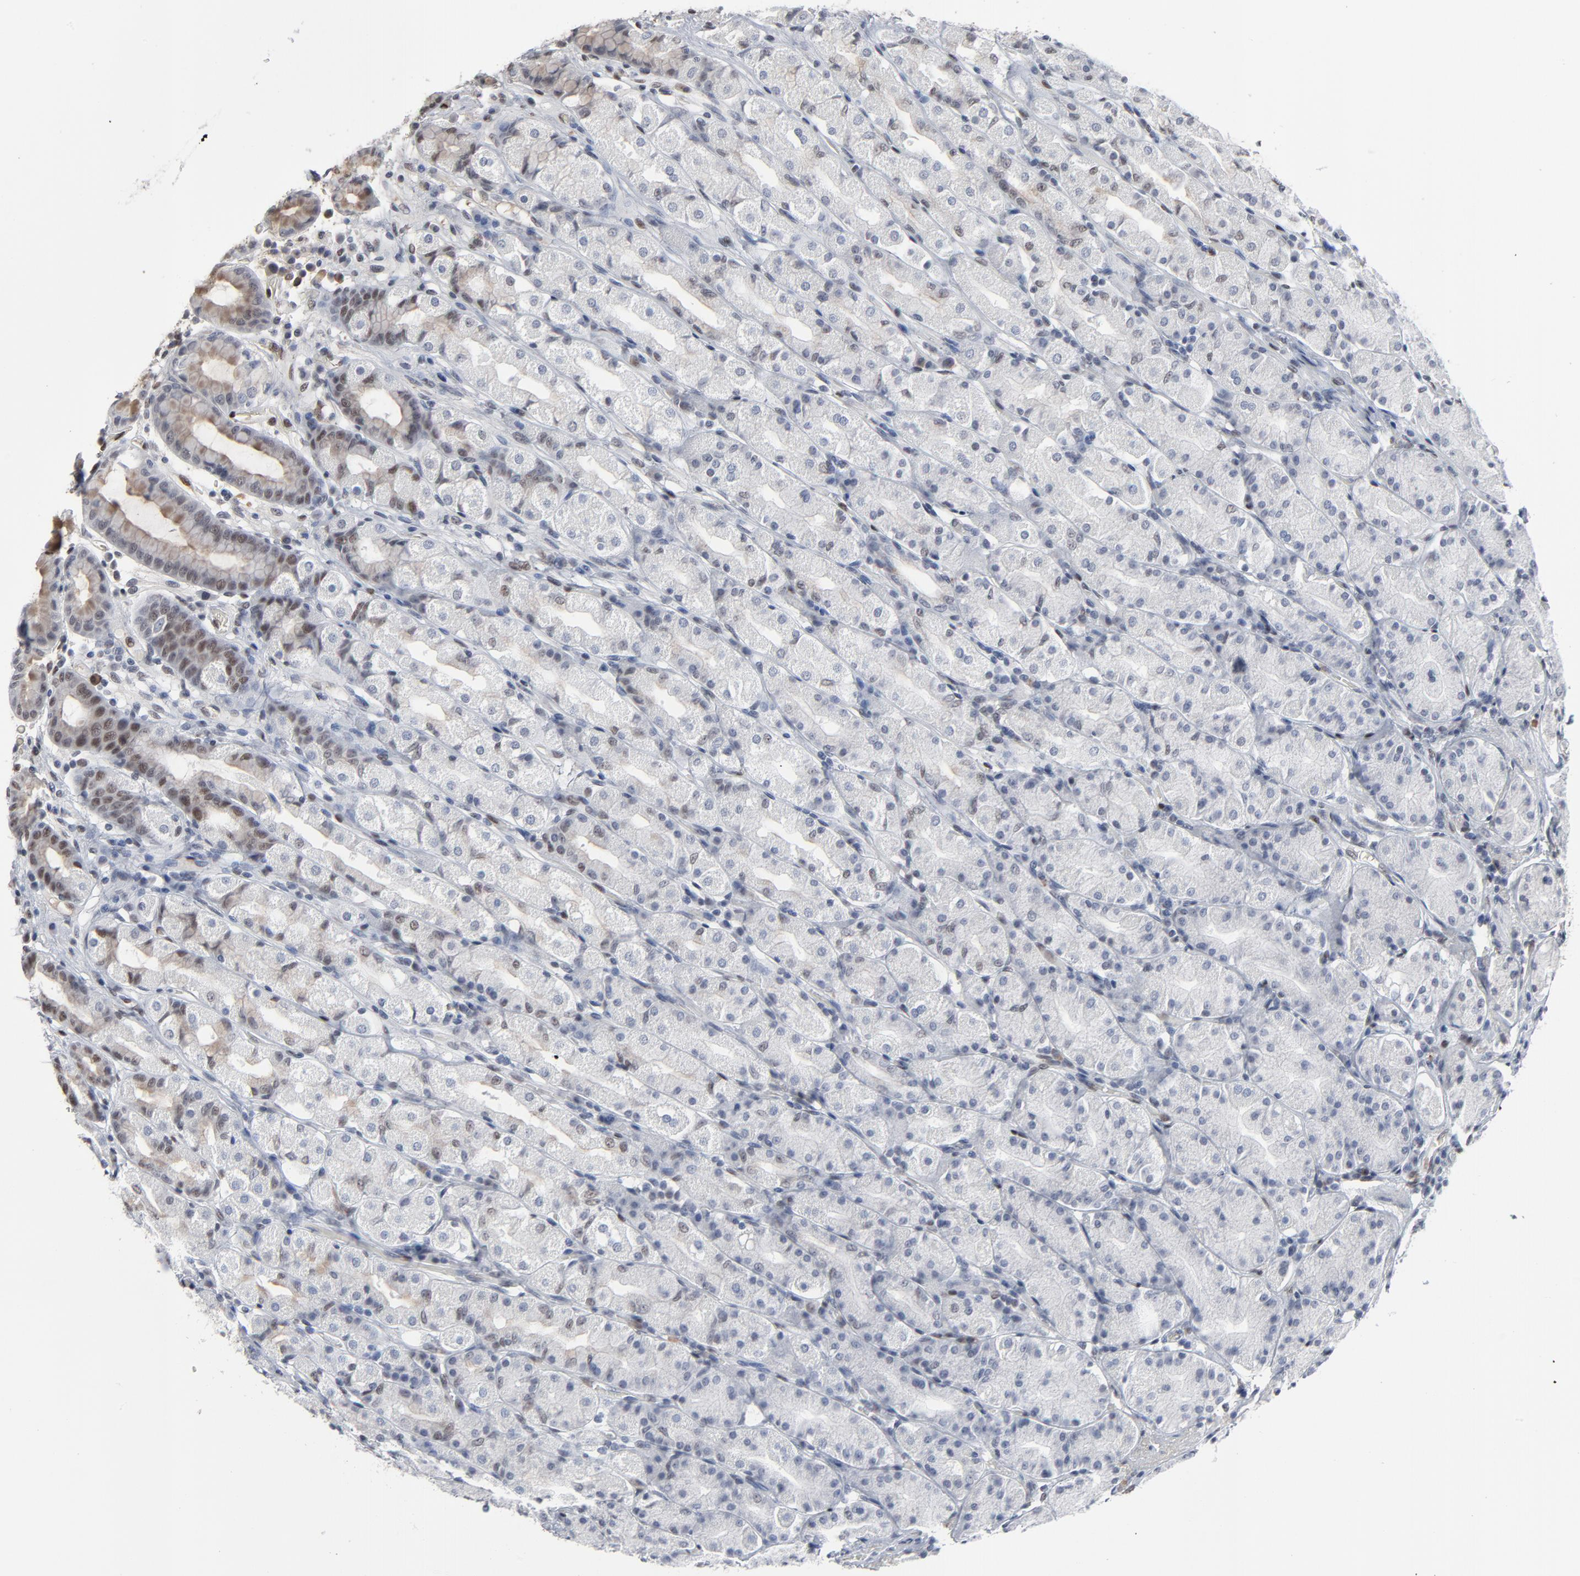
{"staining": {"intensity": "weak", "quantity": "<25%", "location": "cytoplasmic/membranous,nuclear"}, "tissue": "stomach", "cell_type": "Glandular cells", "image_type": "normal", "snomed": [{"axis": "morphology", "description": "Normal tissue, NOS"}, {"axis": "topography", "description": "Stomach, upper"}], "caption": "The immunohistochemistry photomicrograph has no significant positivity in glandular cells of stomach.", "gene": "ATF7", "patient": {"sex": "male", "age": 68}}